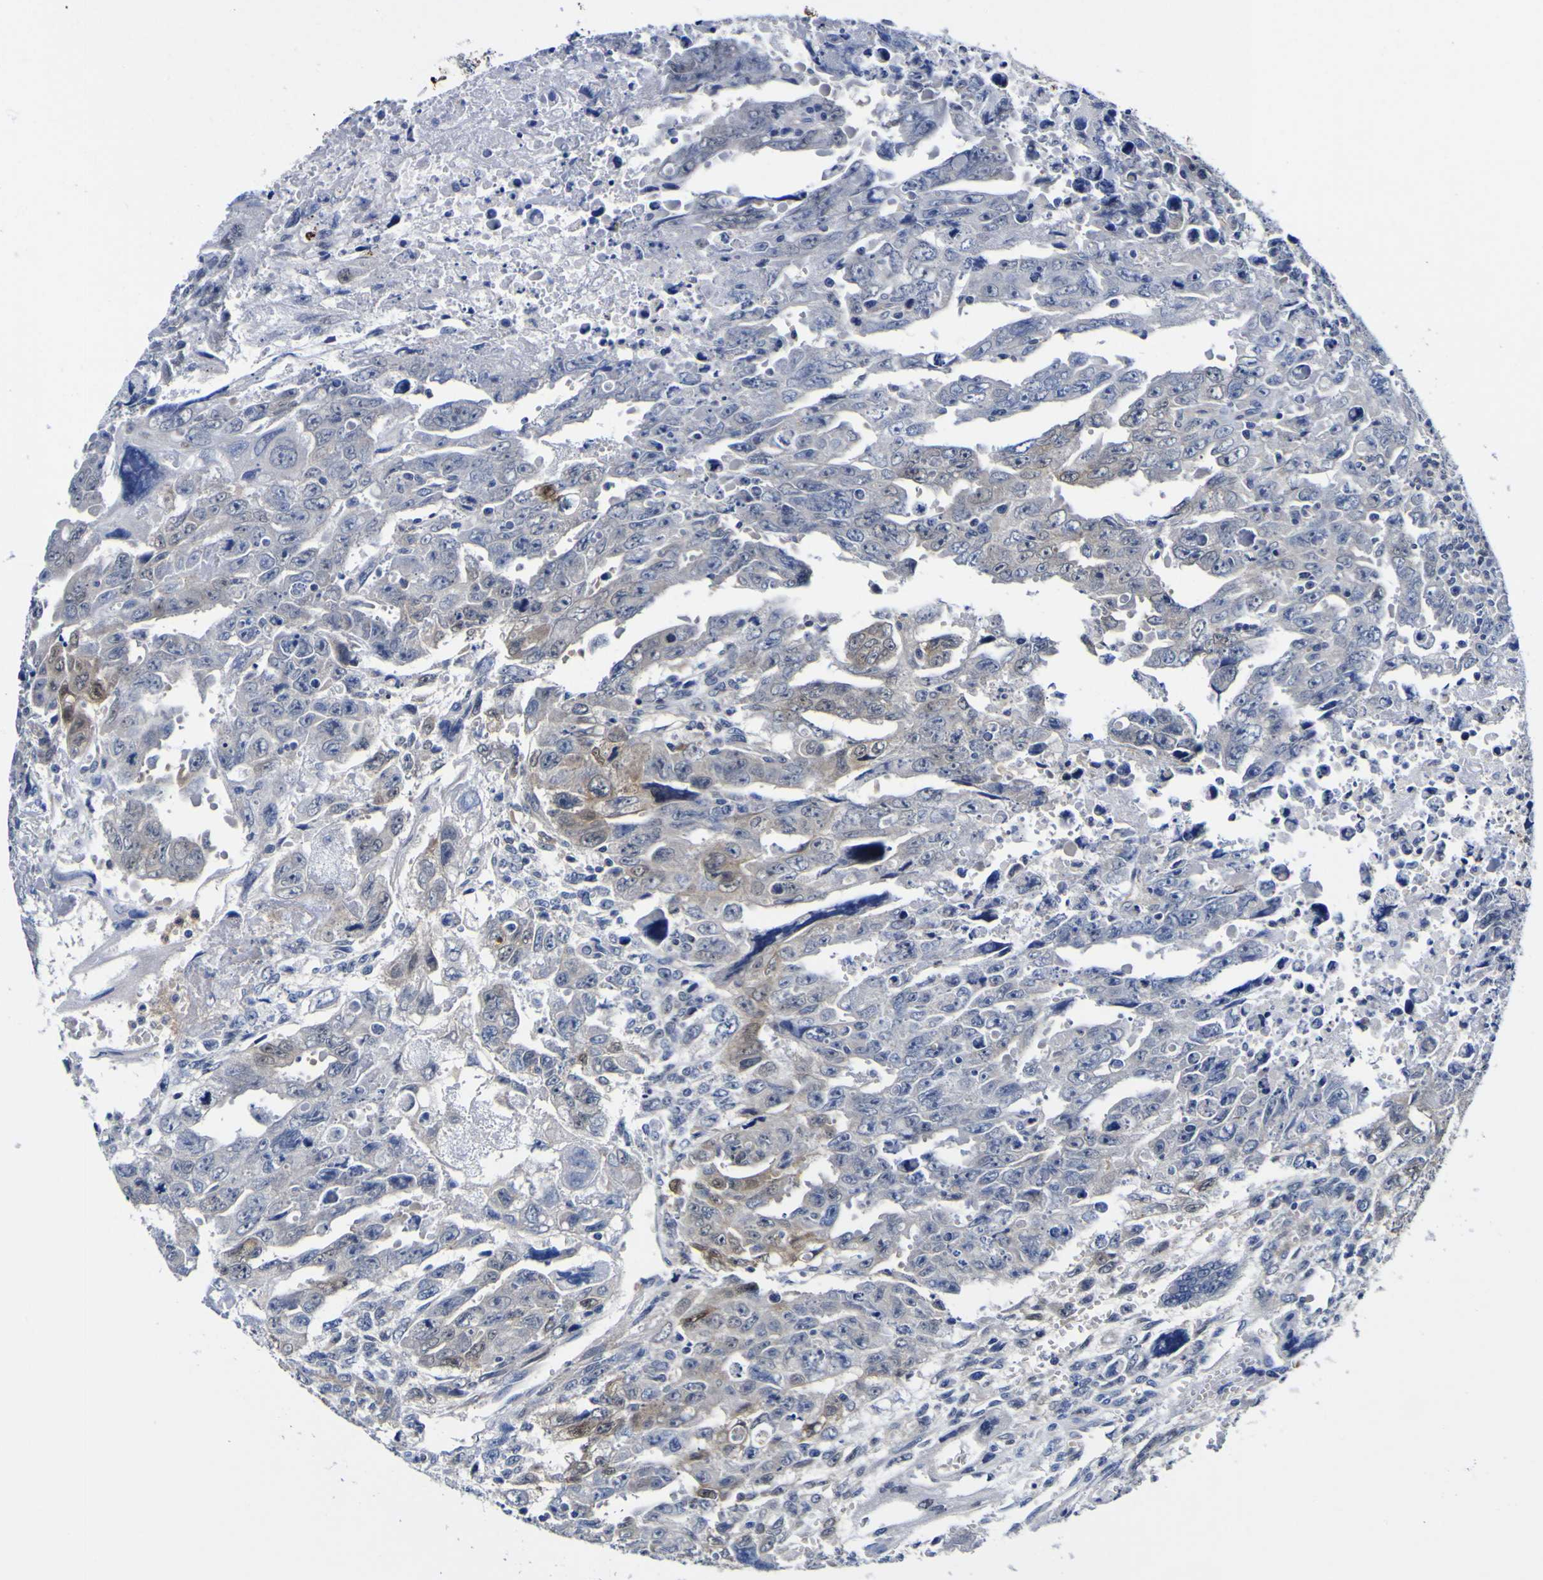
{"staining": {"intensity": "weak", "quantity": "<25%", "location": "cytoplasmic/membranous"}, "tissue": "testis cancer", "cell_type": "Tumor cells", "image_type": "cancer", "snomed": [{"axis": "morphology", "description": "Carcinoma, Embryonal, NOS"}, {"axis": "topography", "description": "Testis"}], "caption": "IHC photomicrograph of testis cancer (embryonal carcinoma) stained for a protein (brown), which reveals no staining in tumor cells. (Brightfield microscopy of DAB immunohistochemistry at high magnification).", "gene": "CASP6", "patient": {"sex": "male", "age": 28}}